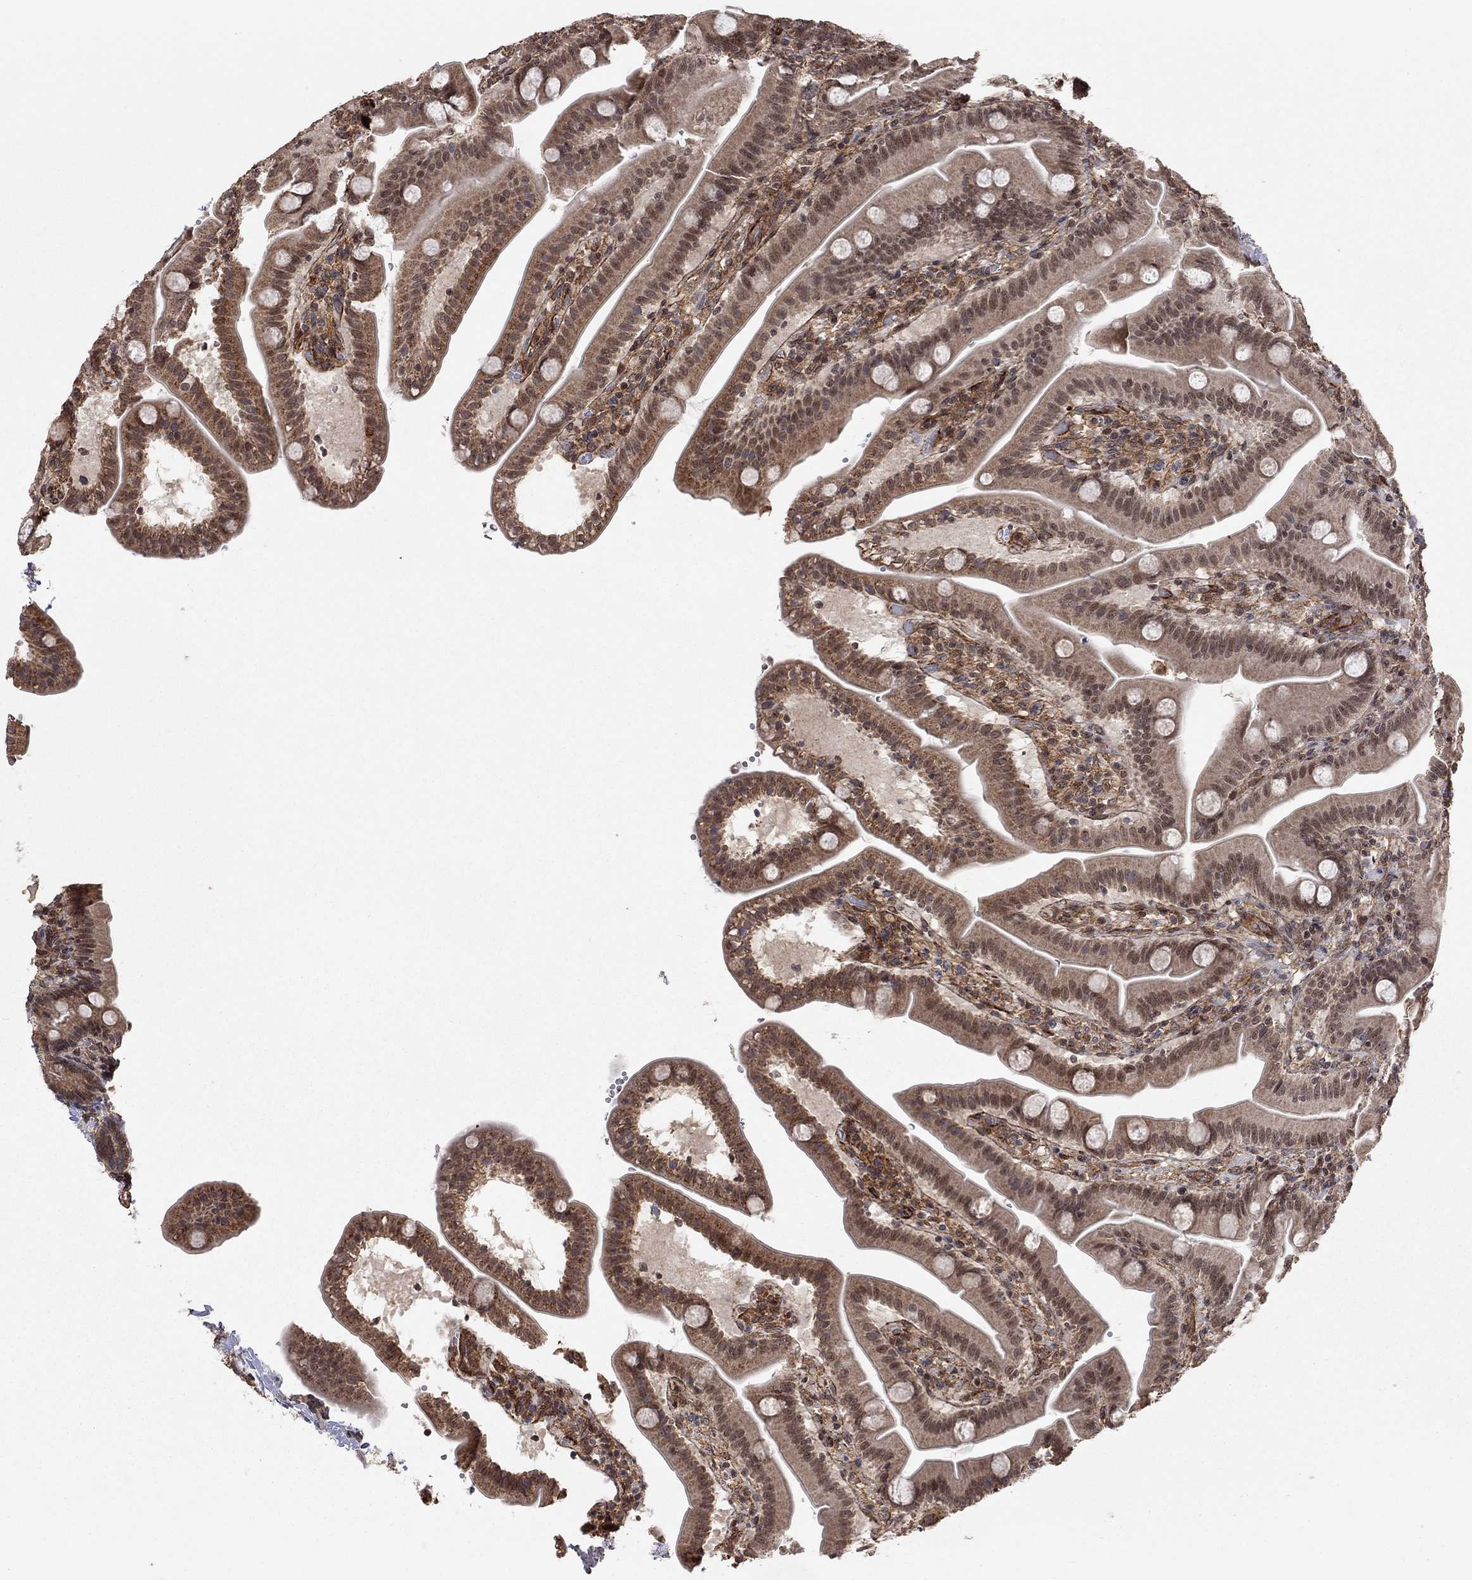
{"staining": {"intensity": "moderate", "quantity": "25%-75%", "location": "cytoplasmic/membranous"}, "tissue": "small intestine", "cell_type": "Glandular cells", "image_type": "normal", "snomed": [{"axis": "morphology", "description": "Normal tissue, NOS"}, {"axis": "topography", "description": "Small intestine"}], "caption": "Brown immunohistochemical staining in benign small intestine shows moderate cytoplasmic/membranous expression in approximately 25%-75% of glandular cells. Using DAB (3,3'-diaminobenzidine) (brown) and hematoxylin (blue) stains, captured at high magnification using brightfield microscopy.", "gene": "TDP1", "patient": {"sex": "male", "age": 66}}